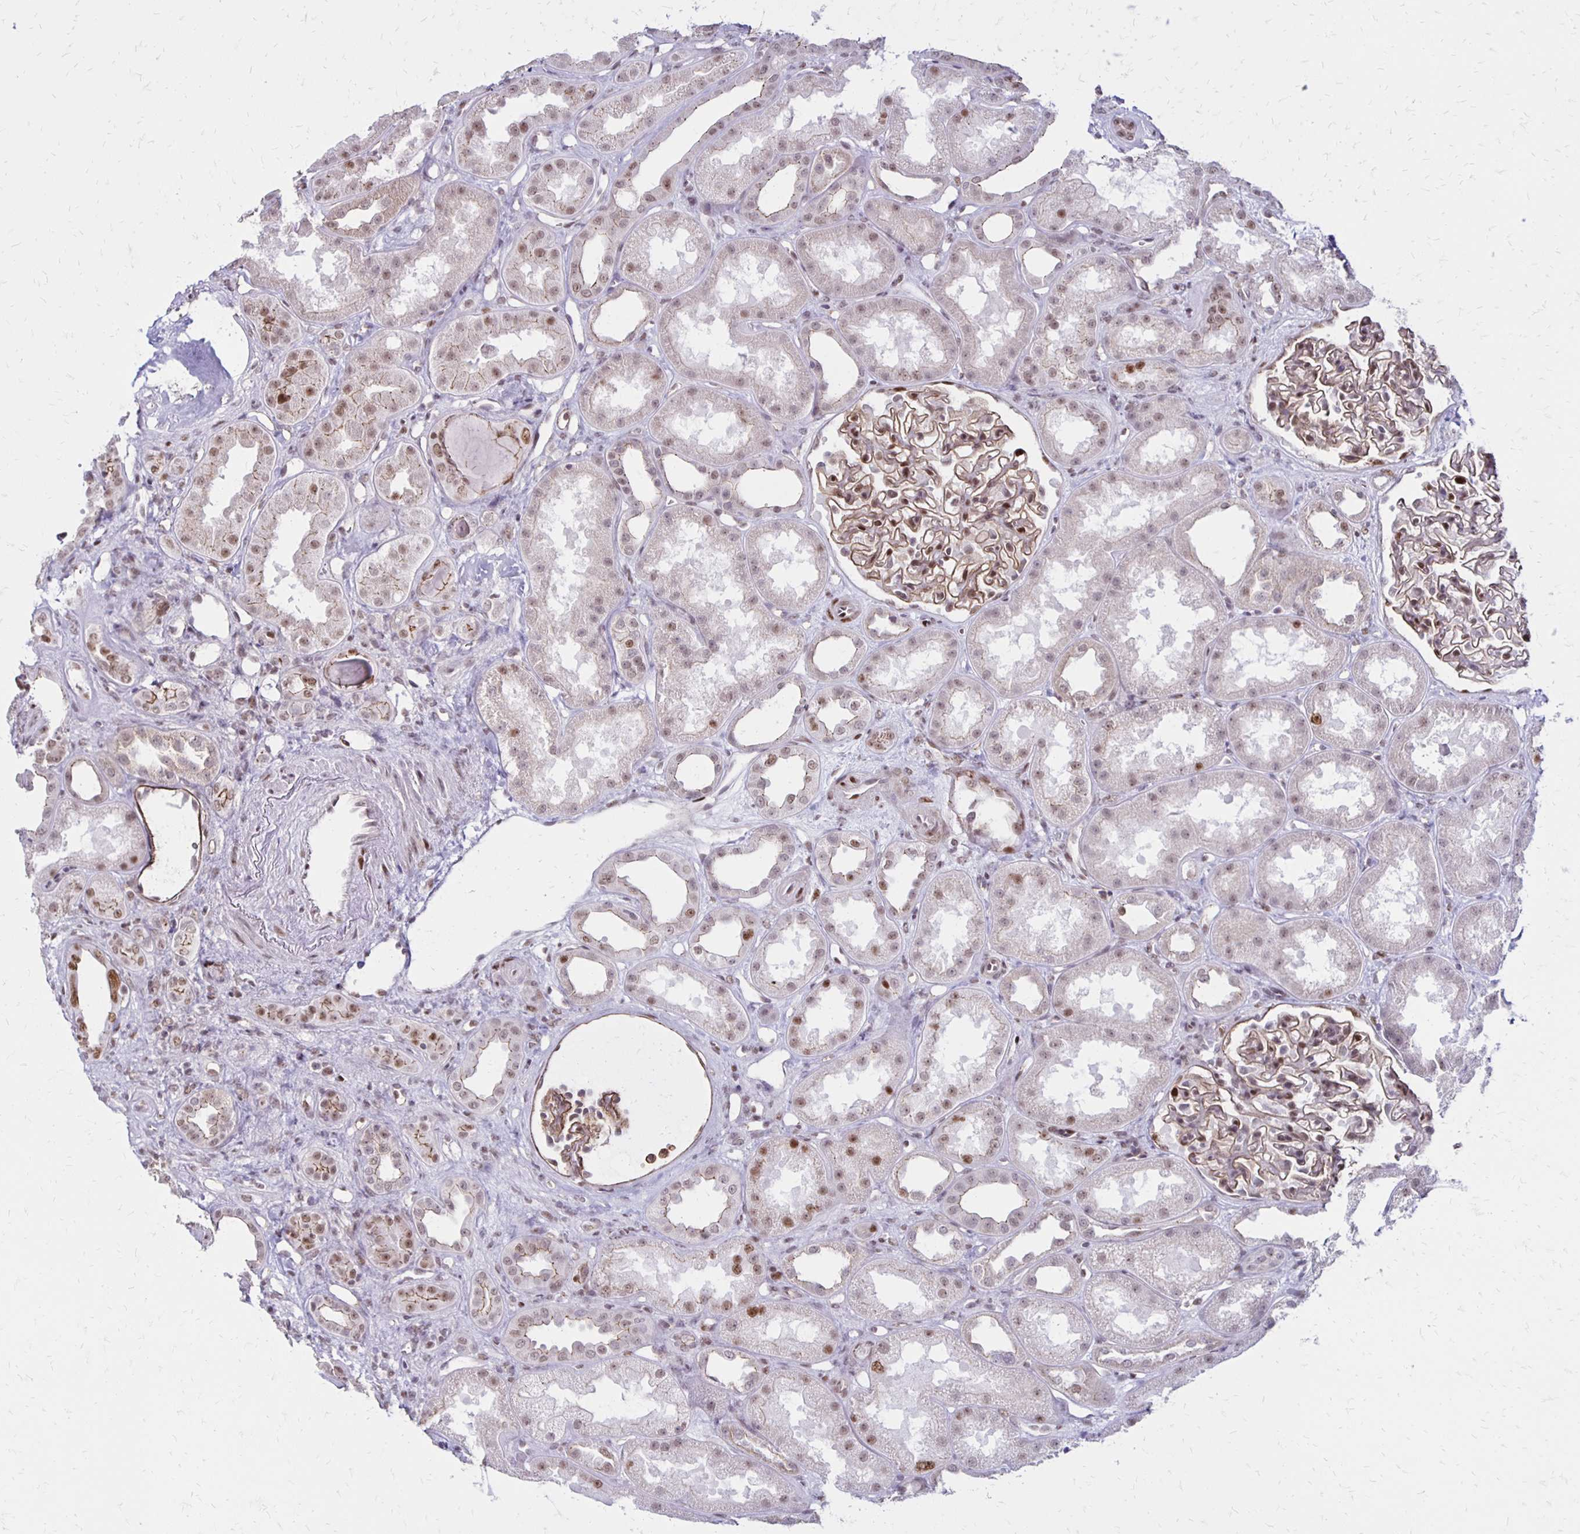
{"staining": {"intensity": "moderate", "quantity": ">75%", "location": "cytoplasmic/membranous,nuclear"}, "tissue": "kidney", "cell_type": "Cells in glomeruli", "image_type": "normal", "snomed": [{"axis": "morphology", "description": "Normal tissue, NOS"}, {"axis": "topography", "description": "Kidney"}], "caption": "IHC of normal kidney shows medium levels of moderate cytoplasmic/membranous,nuclear positivity in approximately >75% of cells in glomeruli.", "gene": "DDB2", "patient": {"sex": "male", "age": 61}}